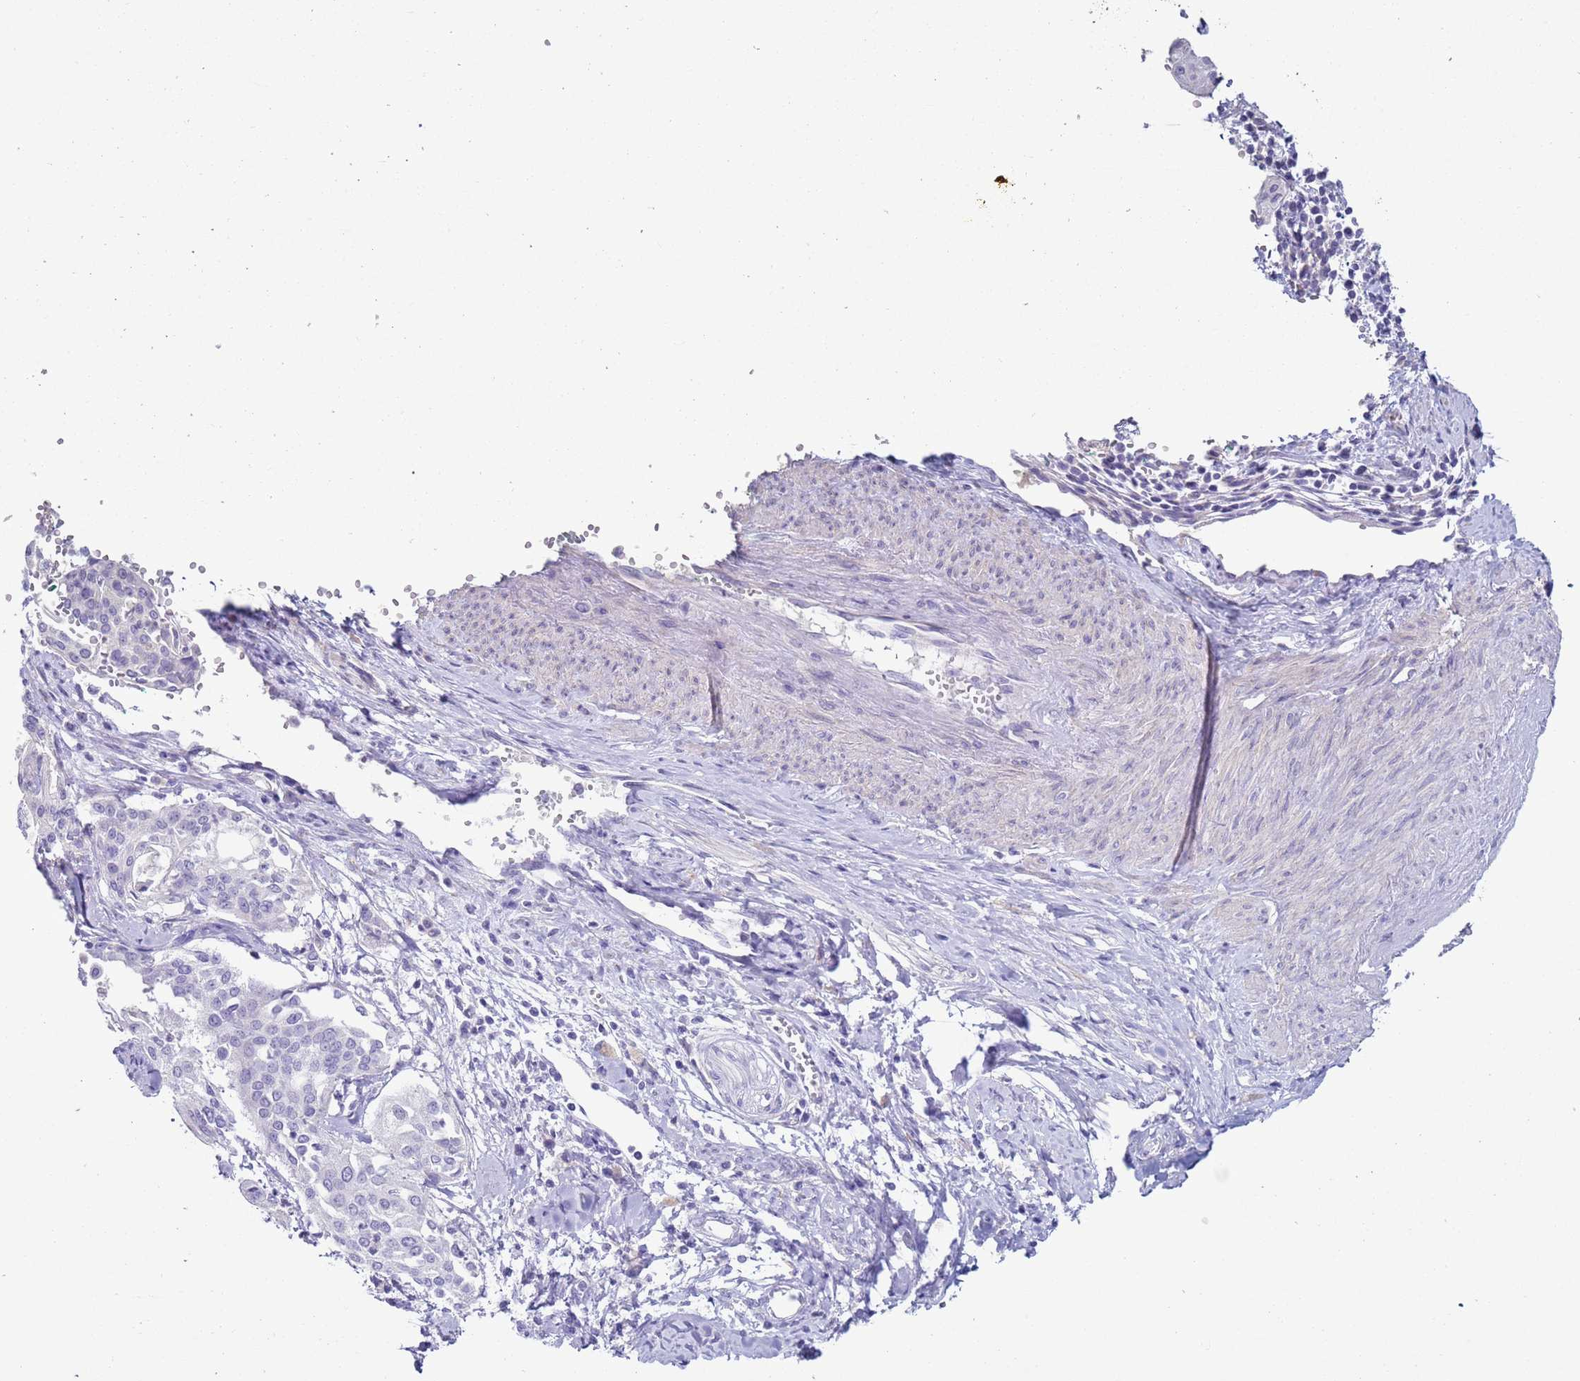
{"staining": {"intensity": "negative", "quantity": "none", "location": "none"}, "tissue": "cervical cancer", "cell_type": "Tumor cells", "image_type": "cancer", "snomed": [{"axis": "morphology", "description": "Squamous cell carcinoma, NOS"}, {"axis": "topography", "description": "Cervix"}], "caption": "DAB immunohistochemical staining of squamous cell carcinoma (cervical) displays no significant staining in tumor cells.", "gene": "NPAP1", "patient": {"sex": "female", "age": 44}}